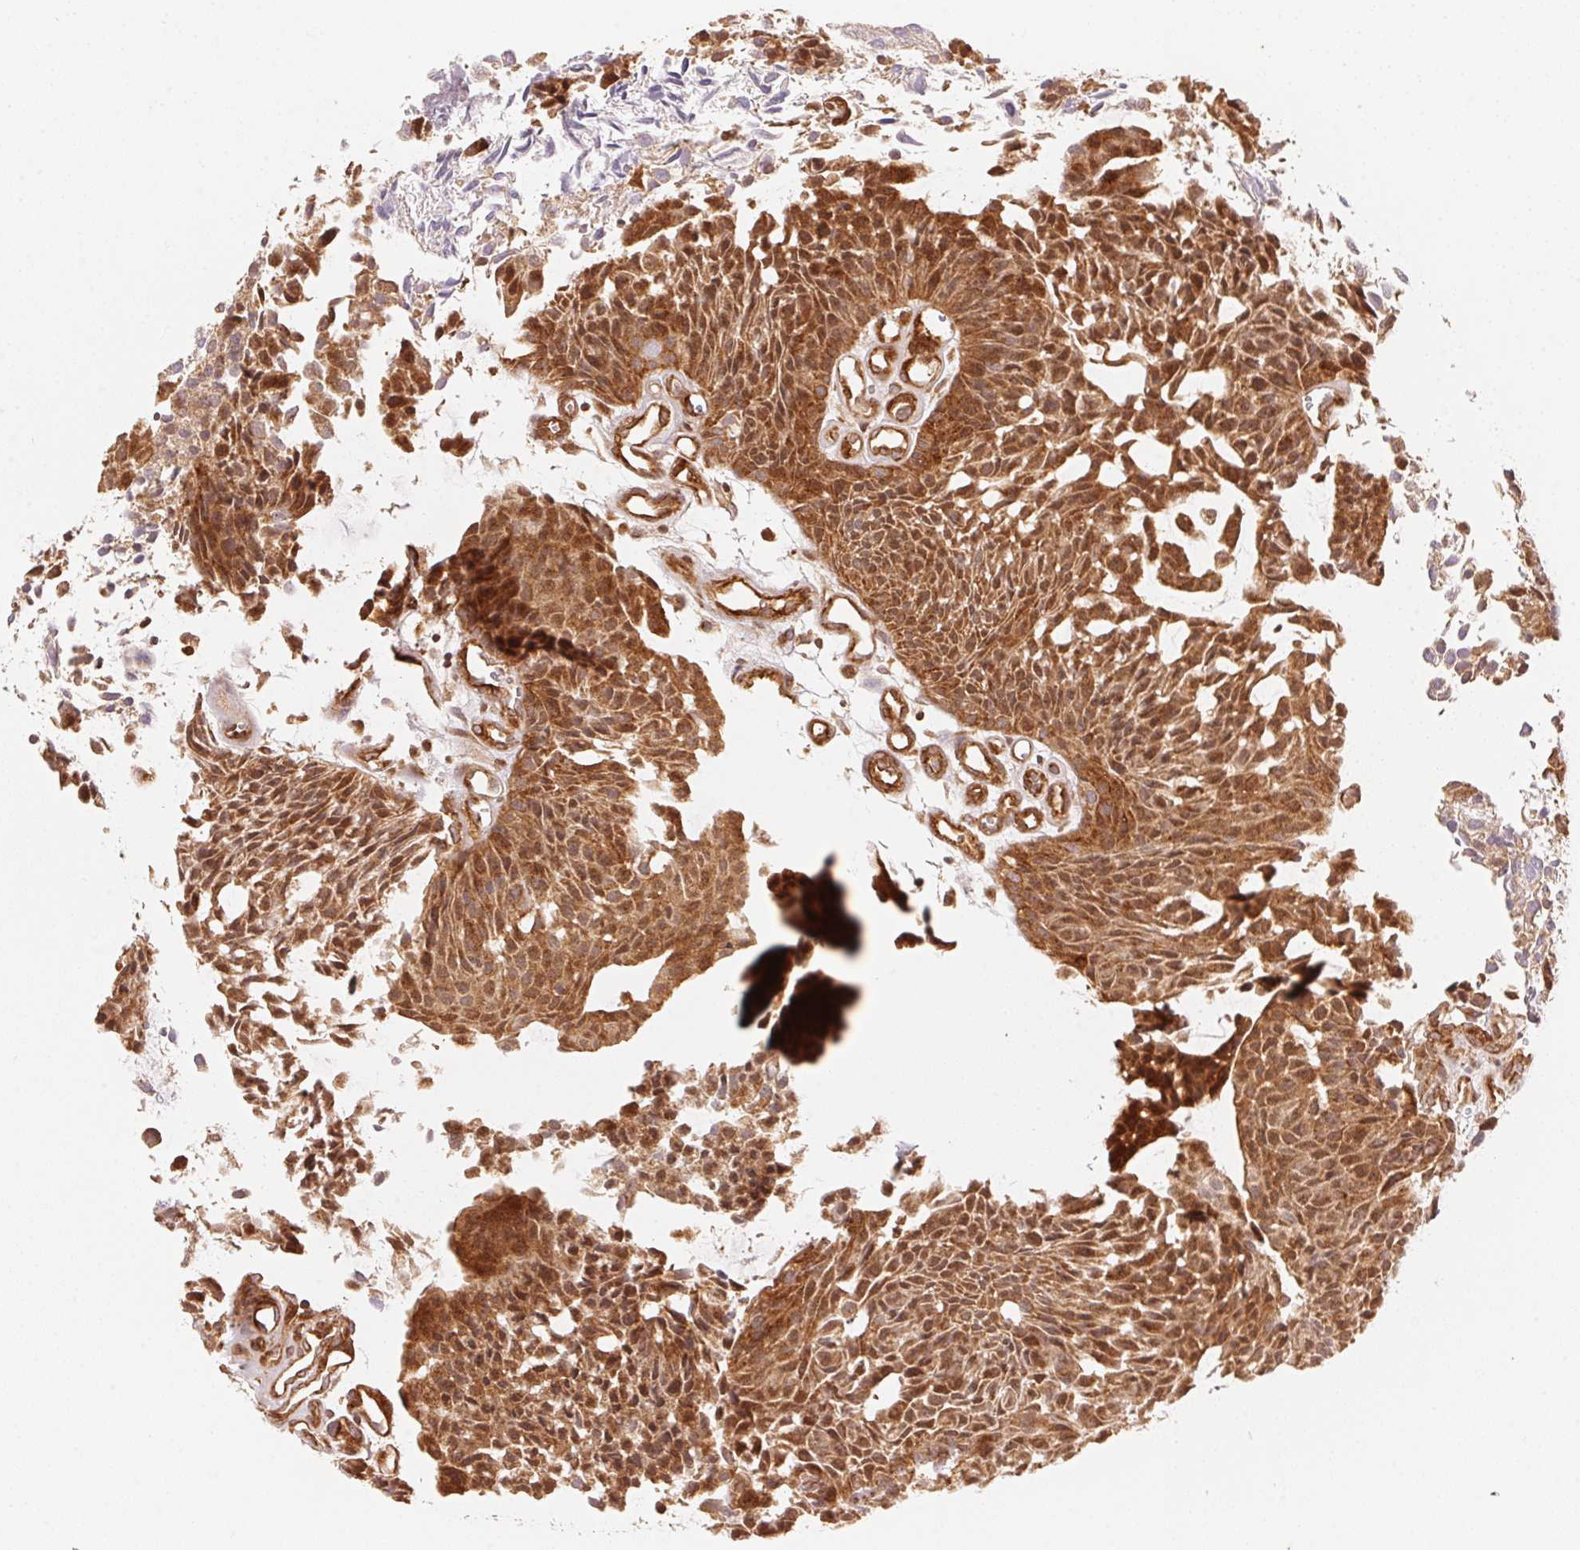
{"staining": {"intensity": "moderate", "quantity": ">75%", "location": "cytoplasmic/membranous"}, "tissue": "urothelial cancer", "cell_type": "Tumor cells", "image_type": "cancer", "snomed": [{"axis": "morphology", "description": "Urothelial carcinoma, NOS"}, {"axis": "topography", "description": "Urinary bladder"}], "caption": "The micrograph reveals immunohistochemical staining of urothelial cancer. There is moderate cytoplasmic/membranous staining is seen in about >75% of tumor cells.", "gene": "TNIP2", "patient": {"sex": "male", "age": 84}}